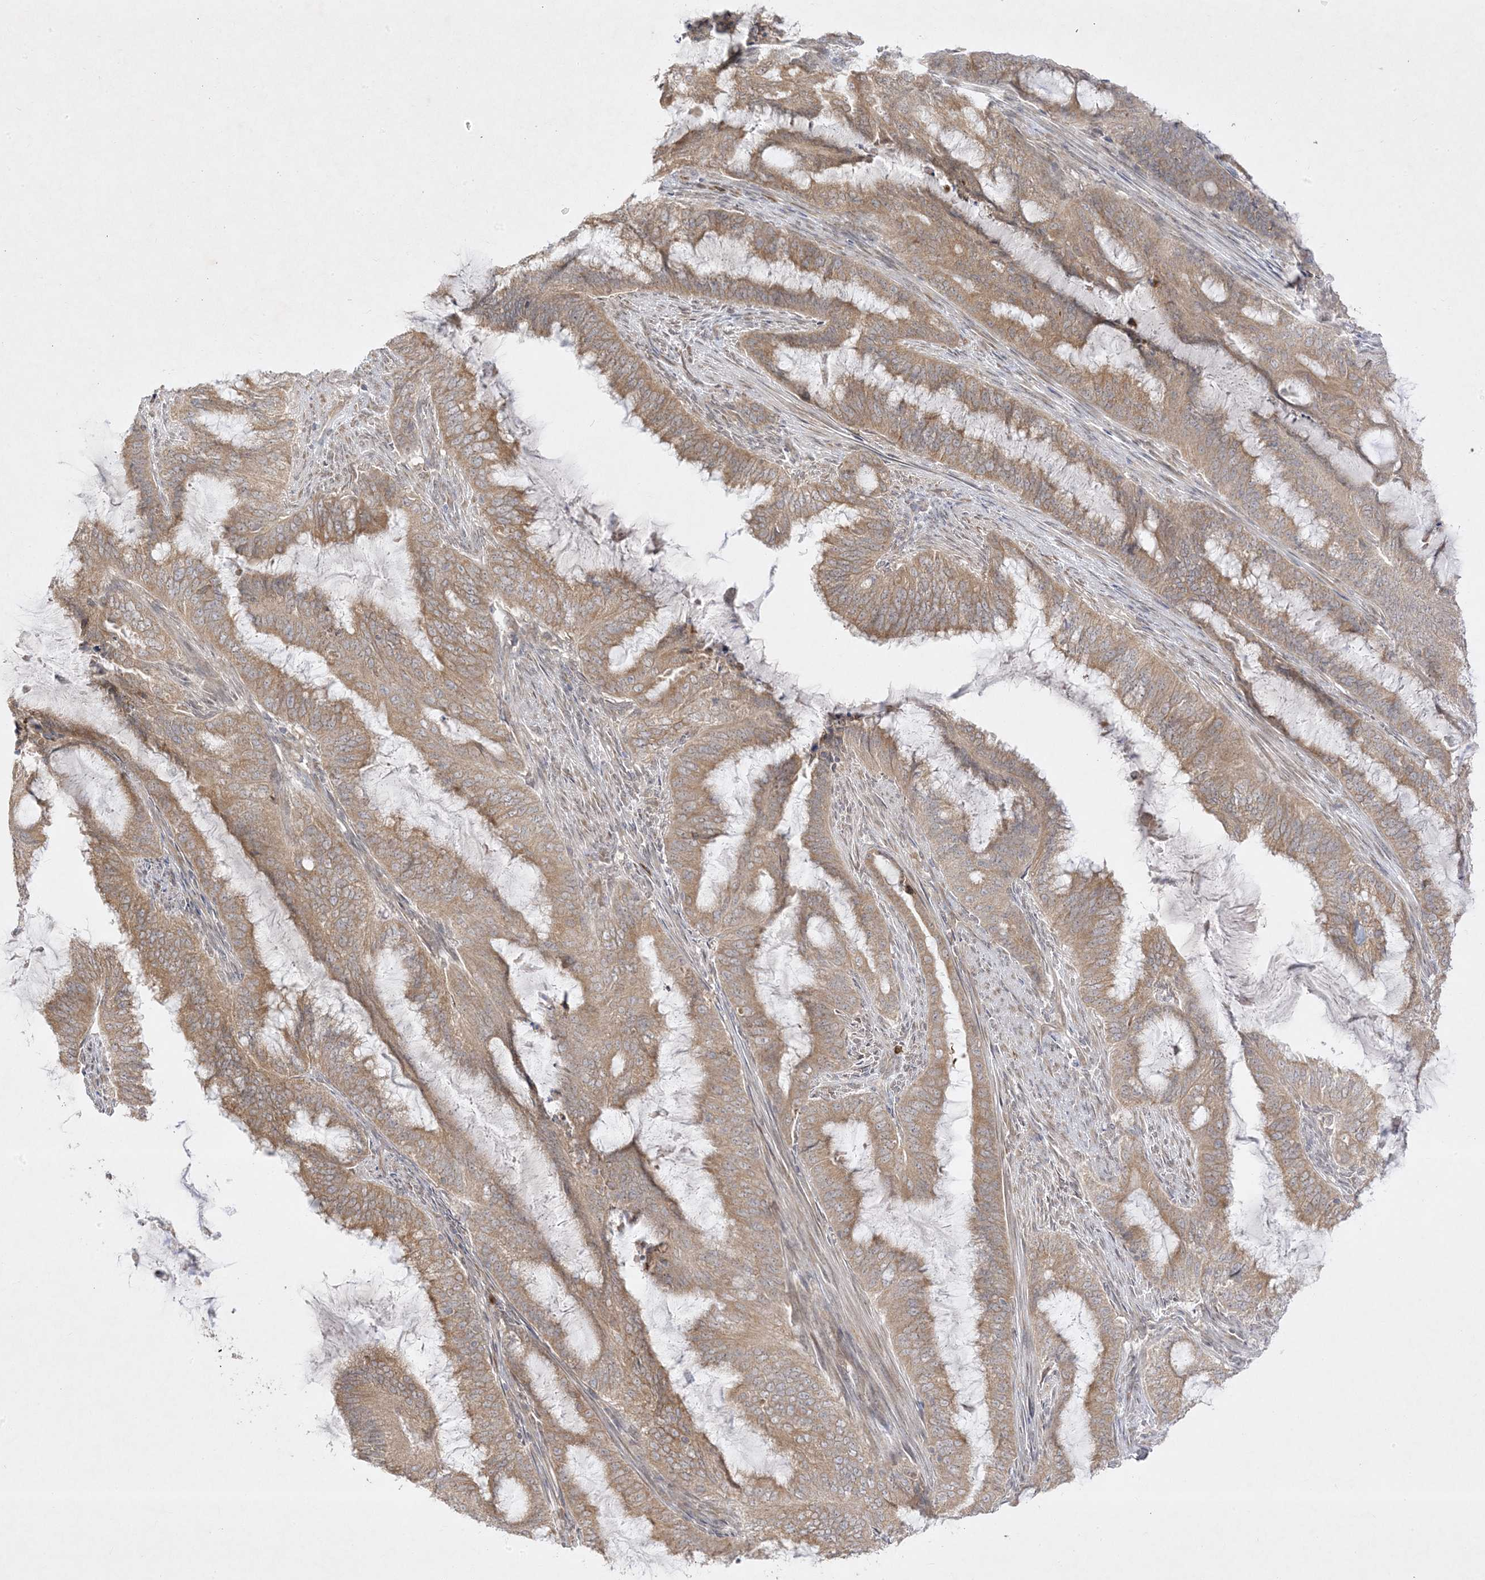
{"staining": {"intensity": "moderate", "quantity": ">75%", "location": "cytoplasmic/membranous"}, "tissue": "endometrial cancer", "cell_type": "Tumor cells", "image_type": "cancer", "snomed": [{"axis": "morphology", "description": "Adenocarcinoma, NOS"}, {"axis": "topography", "description": "Endometrium"}], "caption": "Protein expression analysis of endometrial cancer displays moderate cytoplasmic/membranous expression in approximately >75% of tumor cells.", "gene": "C2CD2", "patient": {"sex": "female", "age": 51}}